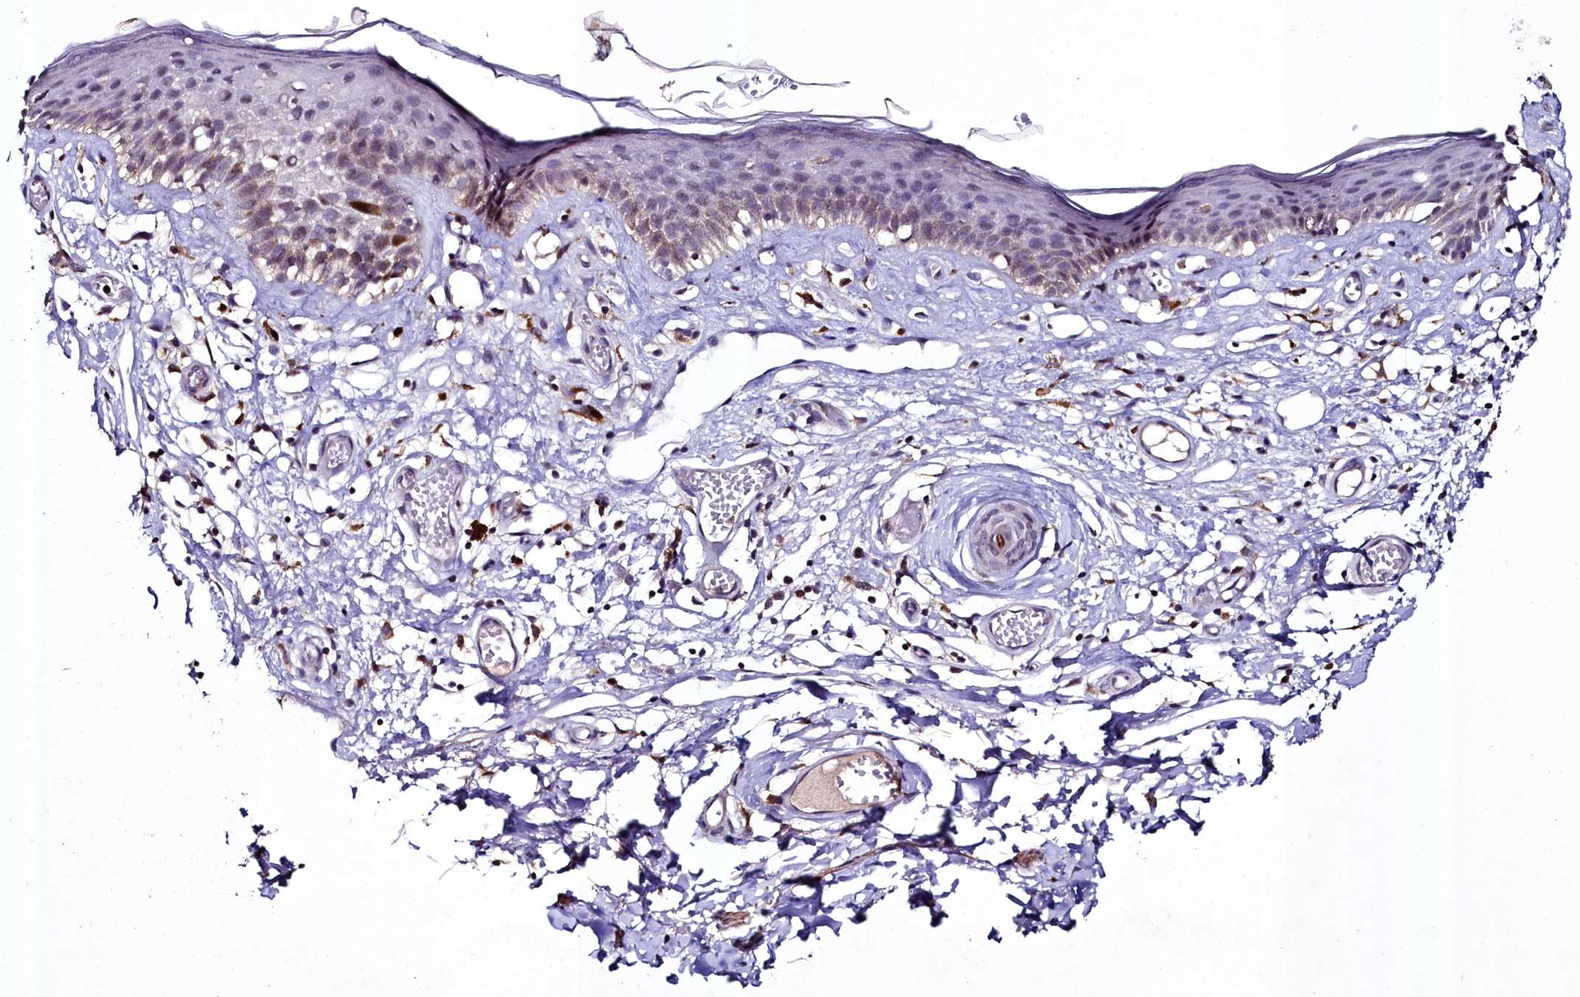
{"staining": {"intensity": "moderate", "quantity": "<25%", "location": "cytoplasmic/membranous"}, "tissue": "skin", "cell_type": "Epidermal cells", "image_type": "normal", "snomed": [{"axis": "morphology", "description": "Normal tissue, NOS"}, {"axis": "topography", "description": "Adipose tissue"}, {"axis": "topography", "description": "Vascular tissue"}, {"axis": "topography", "description": "Vulva"}, {"axis": "topography", "description": "Peripheral nerve tissue"}], "caption": "Protein staining of normal skin reveals moderate cytoplasmic/membranous staining in approximately <25% of epidermal cells.", "gene": "AMBRA1", "patient": {"sex": "female", "age": 86}}